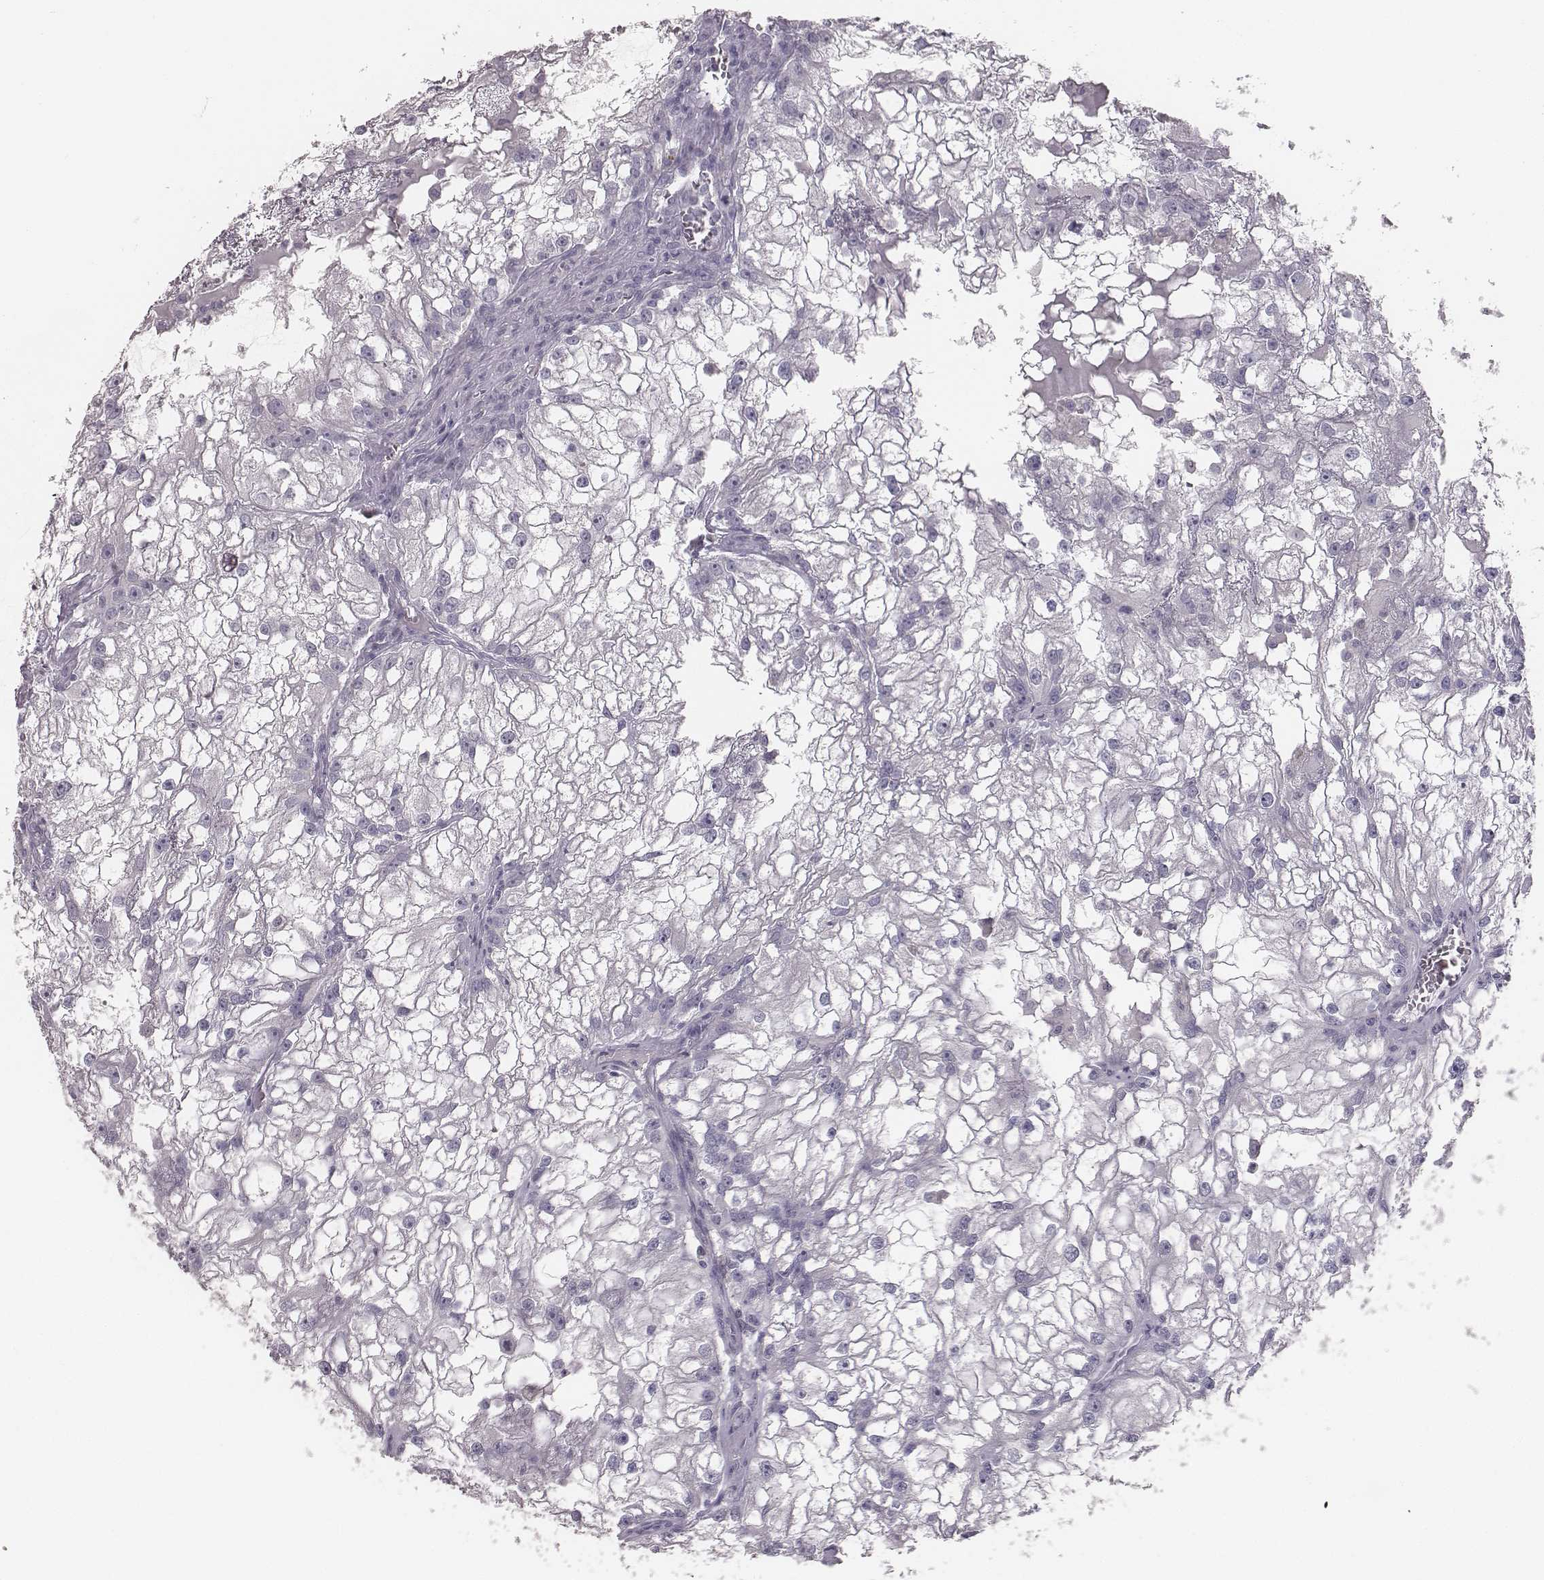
{"staining": {"intensity": "negative", "quantity": "none", "location": "none"}, "tissue": "renal cancer", "cell_type": "Tumor cells", "image_type": "cancer", "snomed": [{"axis": "morphology", "description": "Adenocarcinoma, NOS"}, {"axis": "topography", "description": "Kidney"}], "caption": "Image shows no significant protein expression in tumor cells of renal cancer.", "gene": "MYH6", "patient": {"sex": "male", "age": 59}}